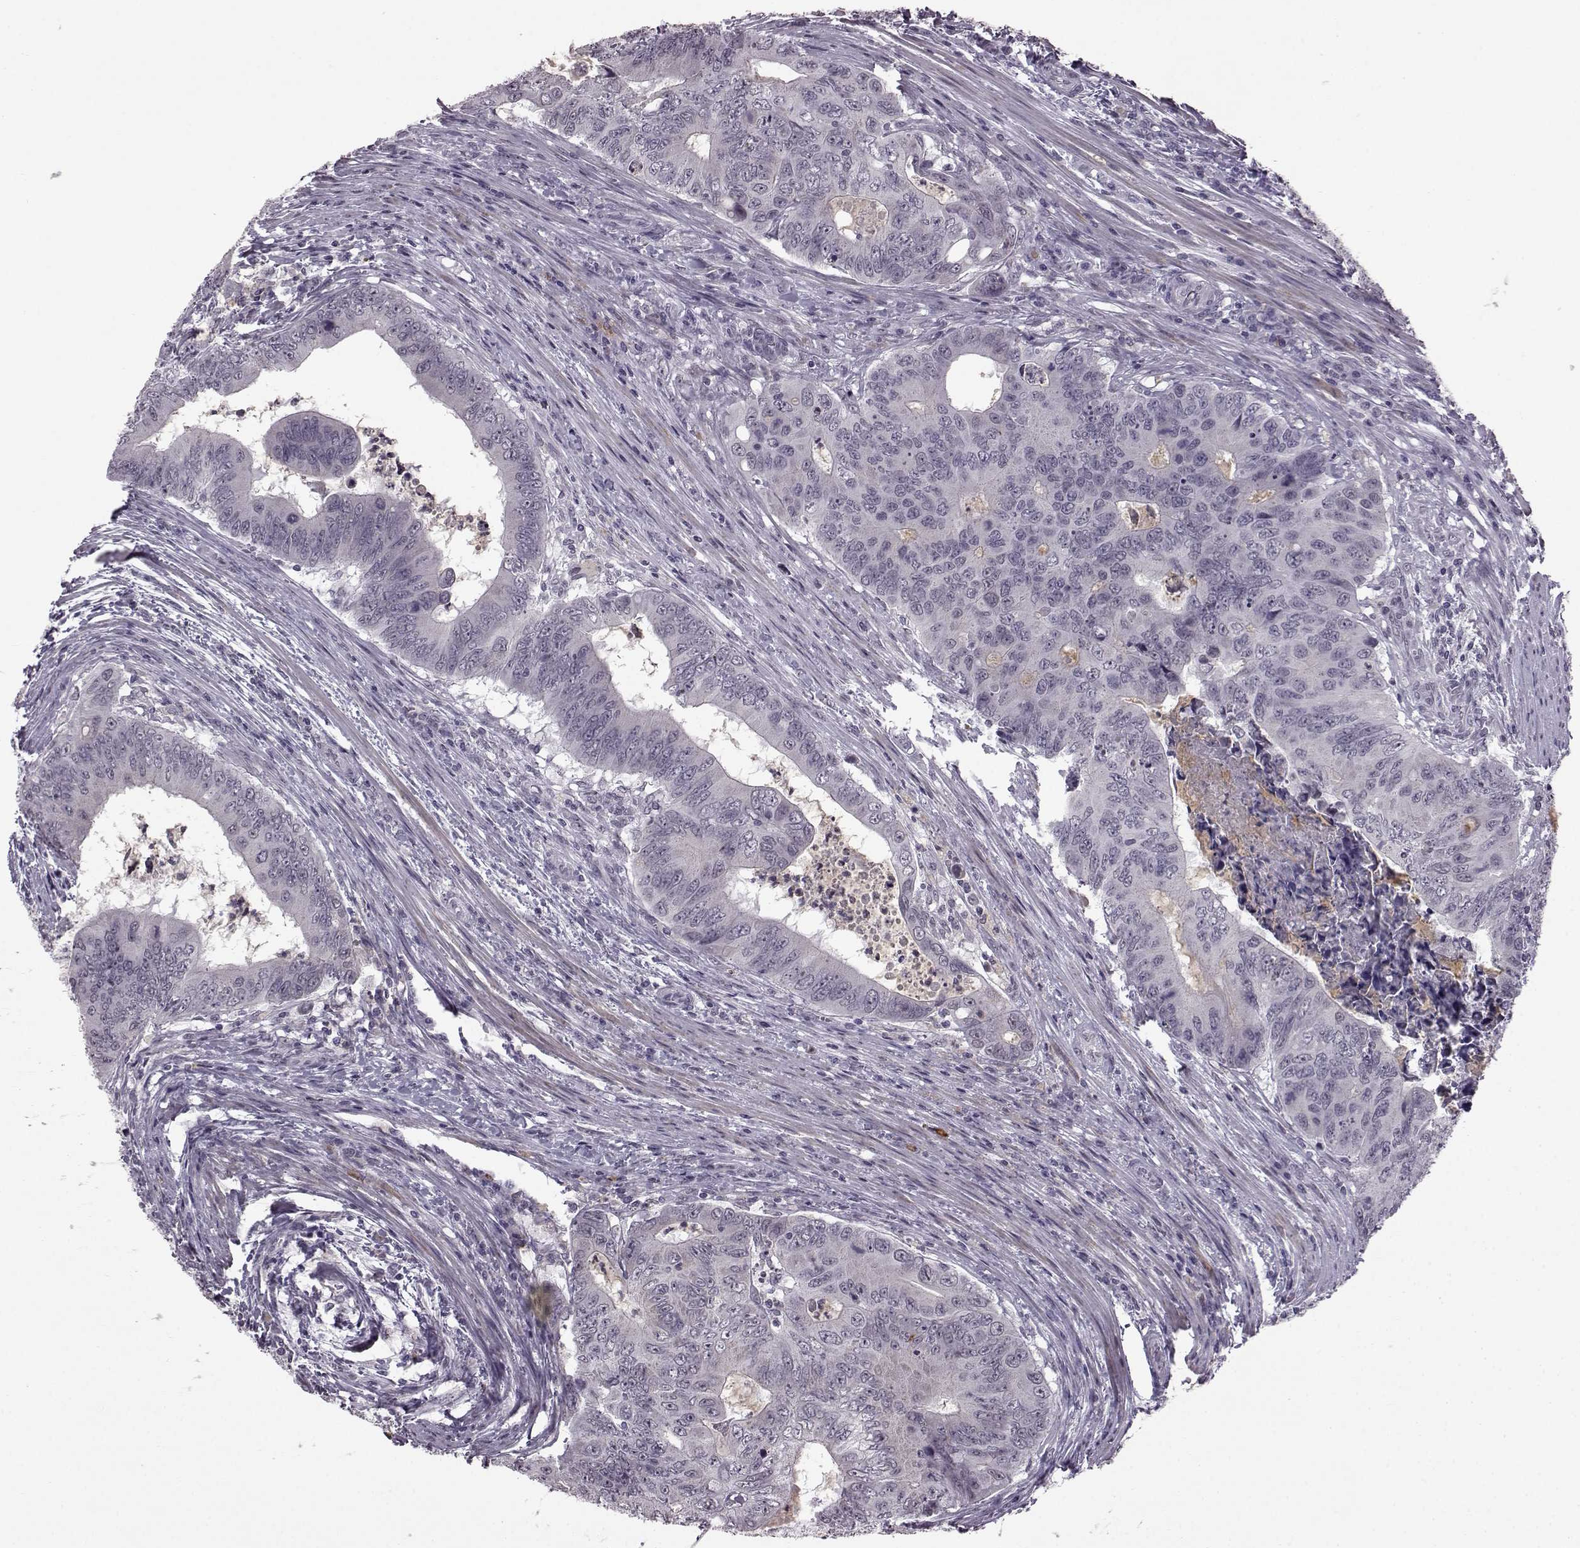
{"staining": {"intensity": "negative", "quantity": "none", "location": "none"}, "tissue": "colorectal cancer", "cell_type": "Tumor cells", "image_type": "cancer", "snomed": [{"axis": "morphology", "description": "Adenocarcinoma, NOS"}, {"axis": "topography", "description": "Colon"}], "caption": "The IHC image has no significant staining in tumor cells of colorectal adenocarcinoma tissue.", "gene": "SLC28A2", "patient": {"sex": "male", "age": 53}}